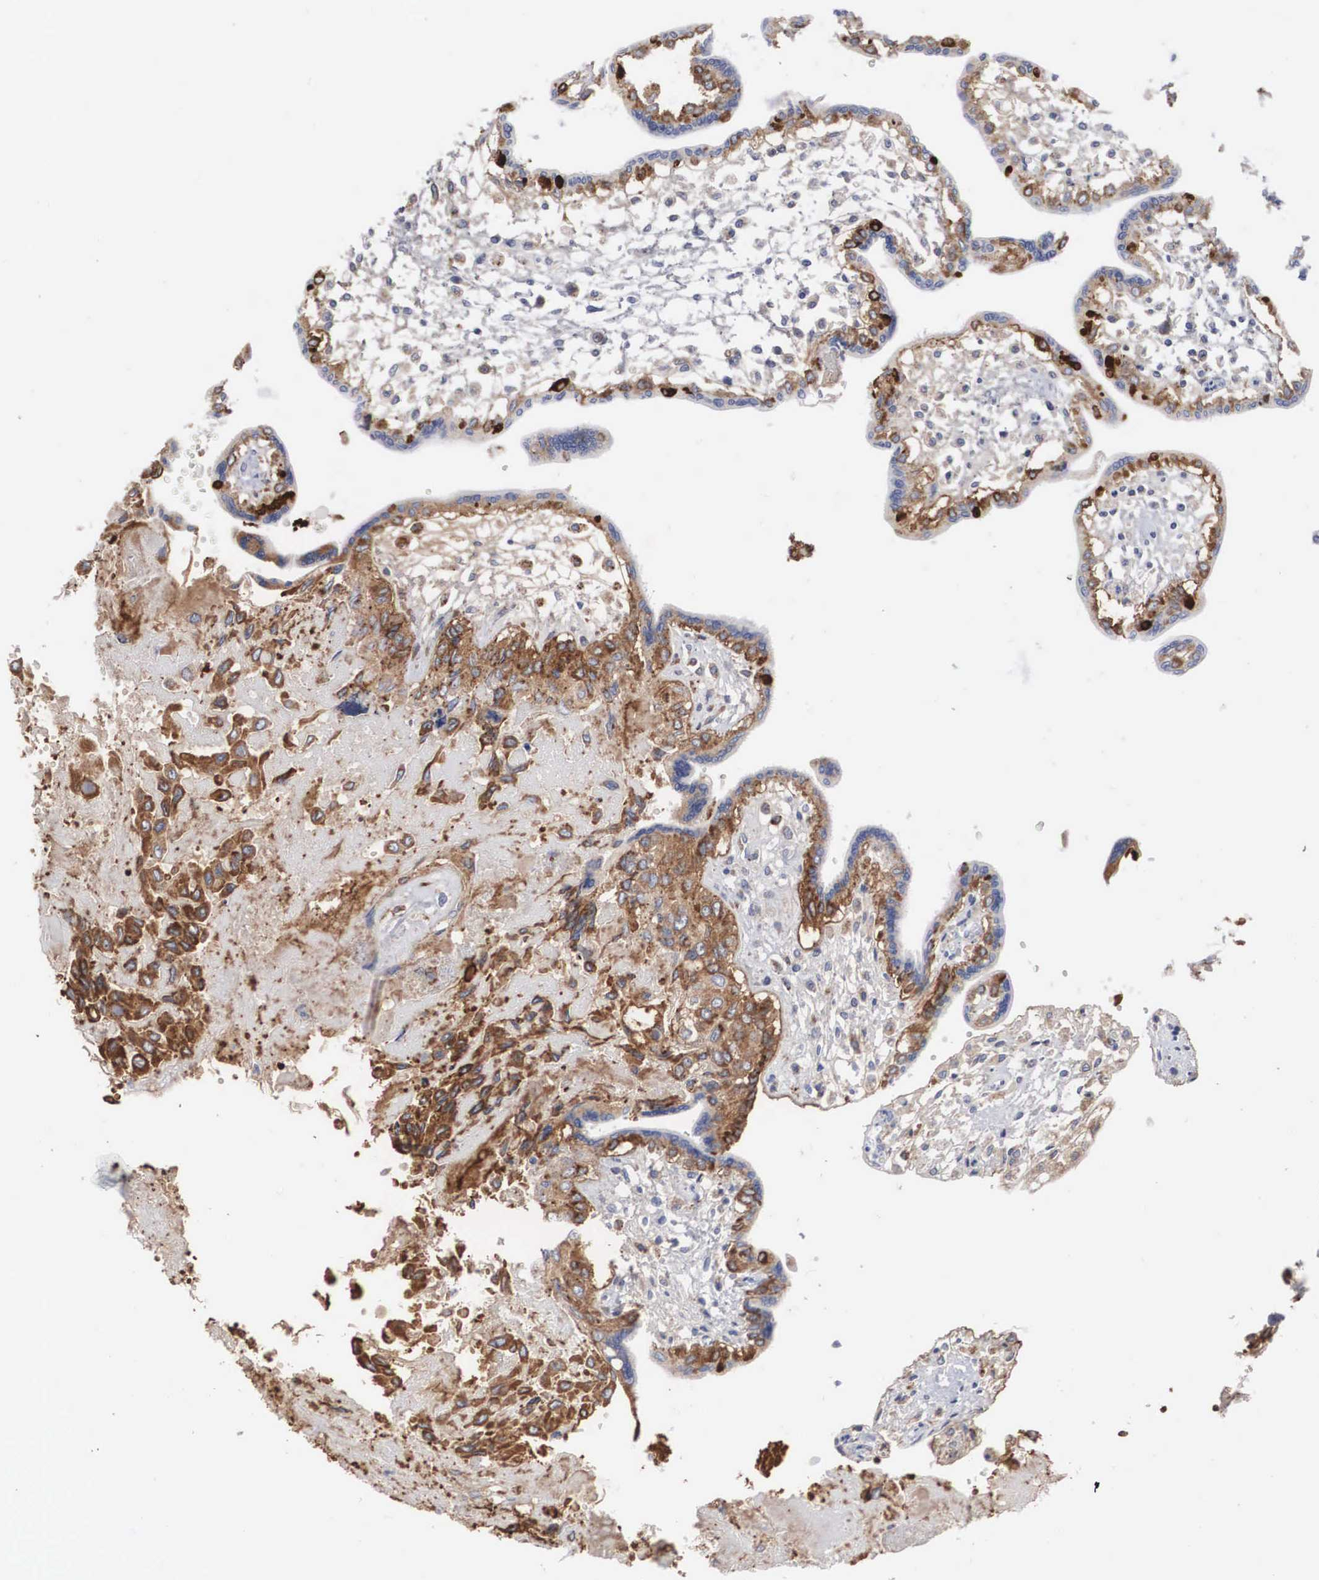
{"staining": {"intensity": "moderate", "quantity": ">75%", "location": "cytoplasmic/membranous"}, "tissue": "placenta", "cell_type": "Decidual cells", "image_type": "normal", "snomed": [{"axis": "morphology", "description": "Normal tissue, NOS"}, {"axis": "topography", "description": "Placenta"}], "caption": "Moderate cytoplasmic/membranous protein expression is identified in about >75% of decidual cells in placenta. The staining was performed using DAB (3,3'-diaminobenzidine) to visualize the protein expression in brown, while the nuclei were stained in blue with hematoxylin (Magnification: 20x).", "gene": "LGALS3BP", "patient": {"sex": "female", "age": 31}}